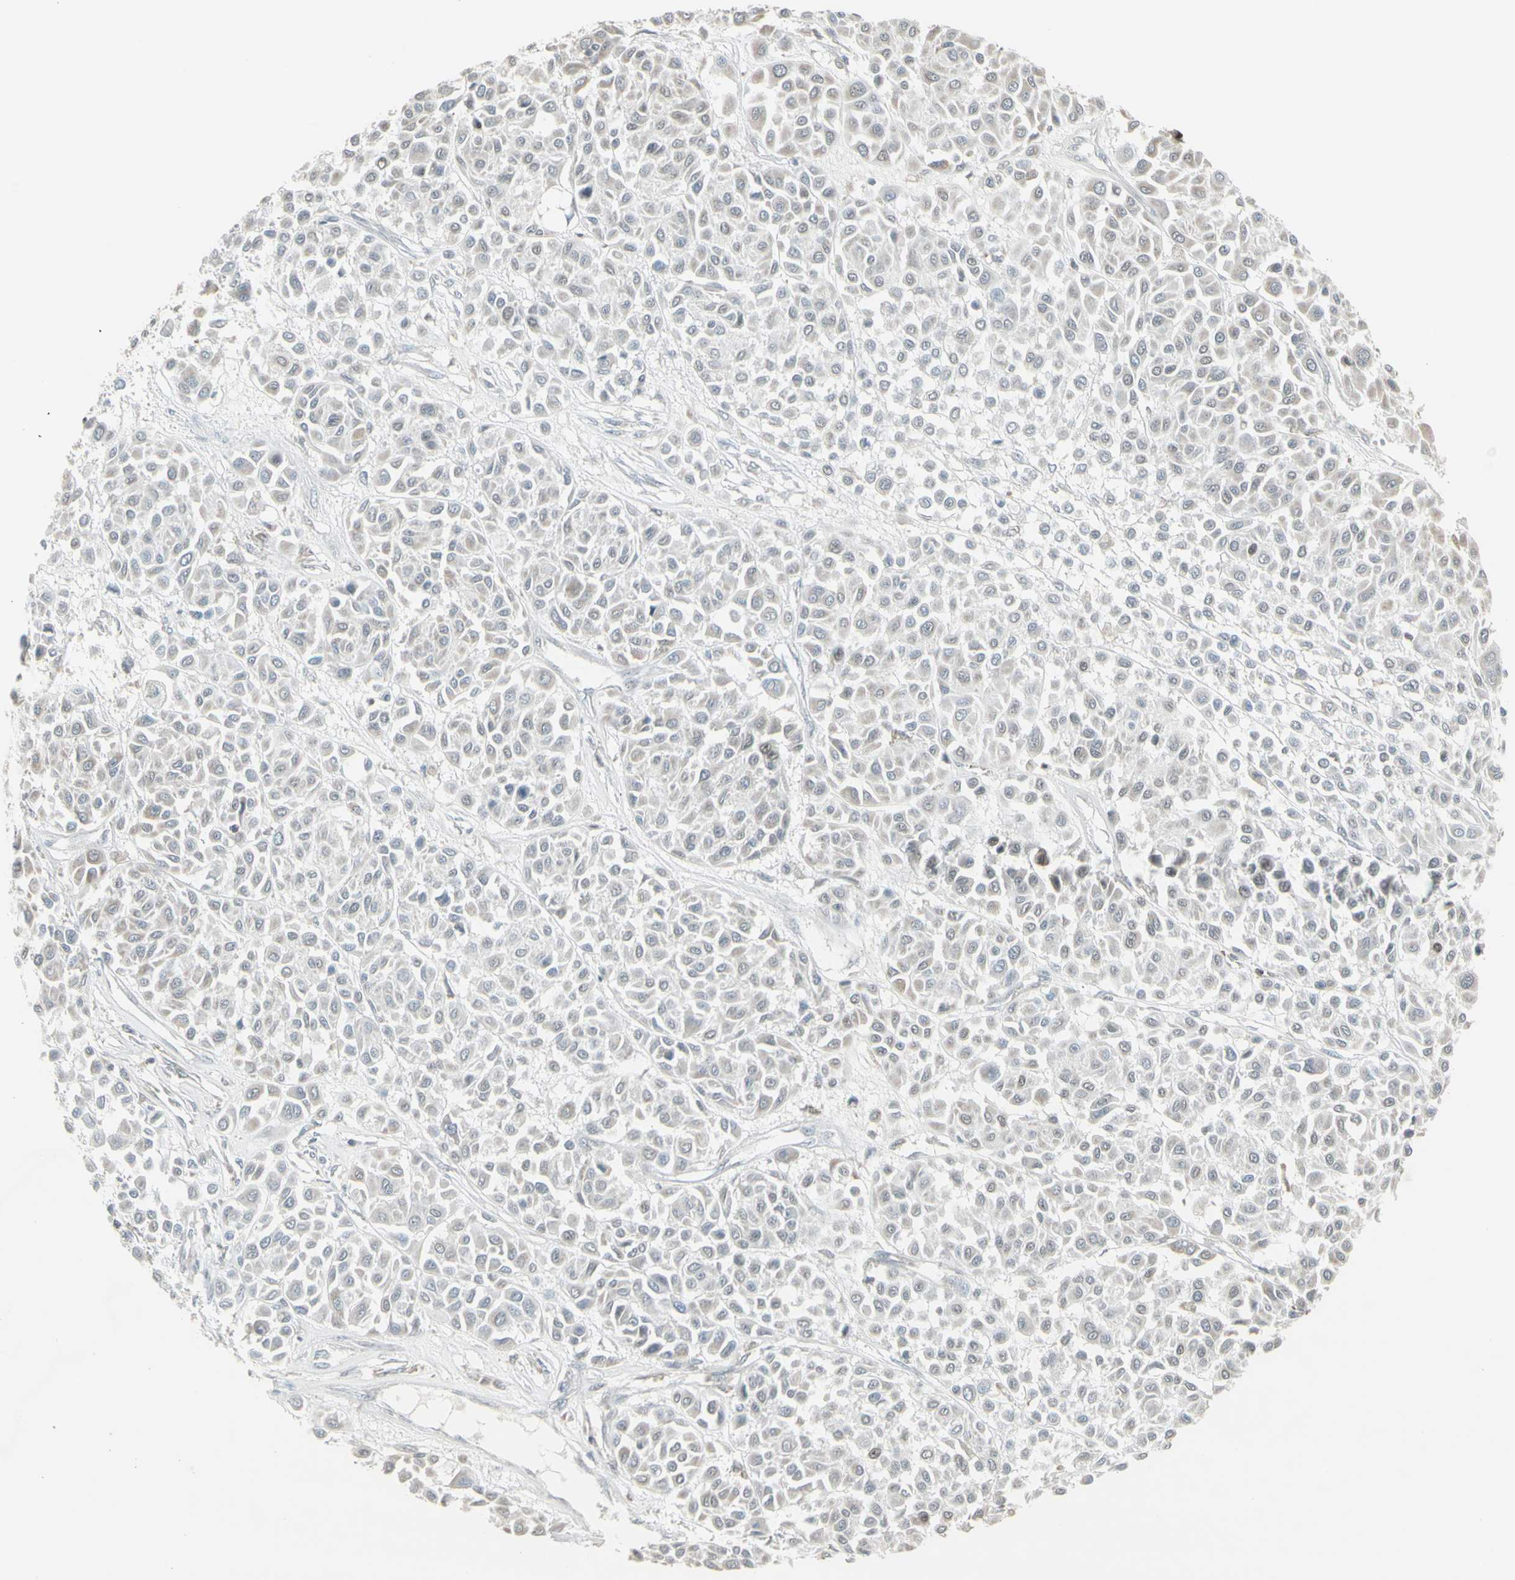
{"staining": {"intensity": "negative", "quantity": "none", "location": "none"}, "tissue": "melanoma", "cell_type": "Tumor cells", "image_type": "cancer", "snomed": [{"axis": "morphology", "description": "Malignant melanoma, Metastatic site"}, {"axis": "topography", "description": "Soft tissue"}], "caption": "DAB (3,3'-diaminobenzidine) immunohistochemical staining of melanoma exhibits no significant staining in tumor cells.", "gene": "SAMSN1", "patient": {"sex": "male", "age": 41}}